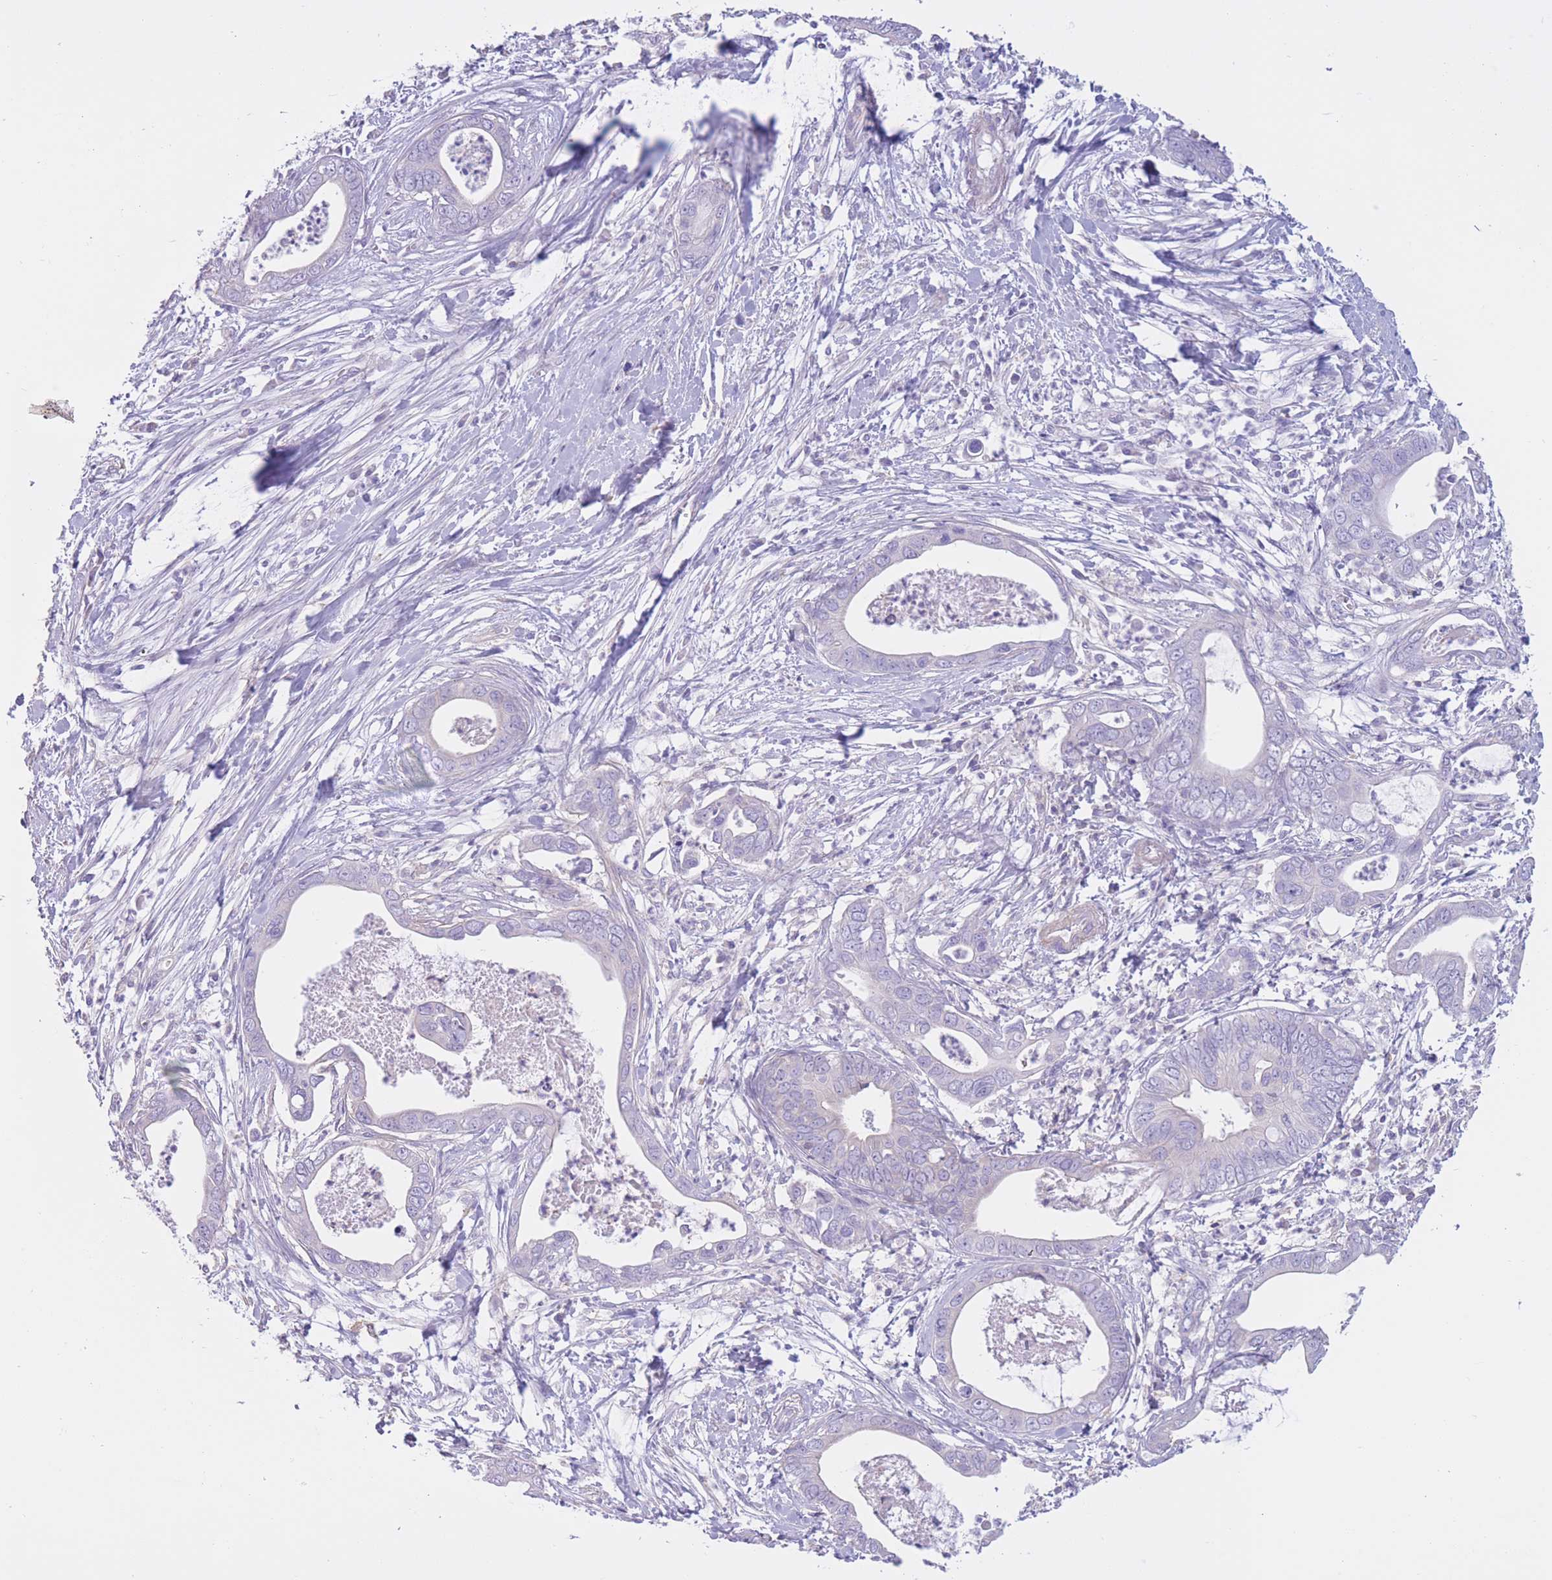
{"staining": {"intensity": "negative", "quantity": "none", "location": "none"}, "tissue": "pancreatic cancer", "cell_type": "Tumor cells", "image_type": "cancer", "snomed": [{"axis": "morphology", "description": "Adenocarcinoma, NOS"}, {"axis": "topography", "description": "Pancreas"}], "caption": "High magnification brightfield microscopy of pancreatic cancer stained with DAB (3,3'-diaminobenzidine) (brown) and counterstained with hematoxylin (blue): tumor cells show no significant staining. Nuclei are stained in blue.", "gene": "PDHA1", "patient": {"sex": "male", "age": 75}}